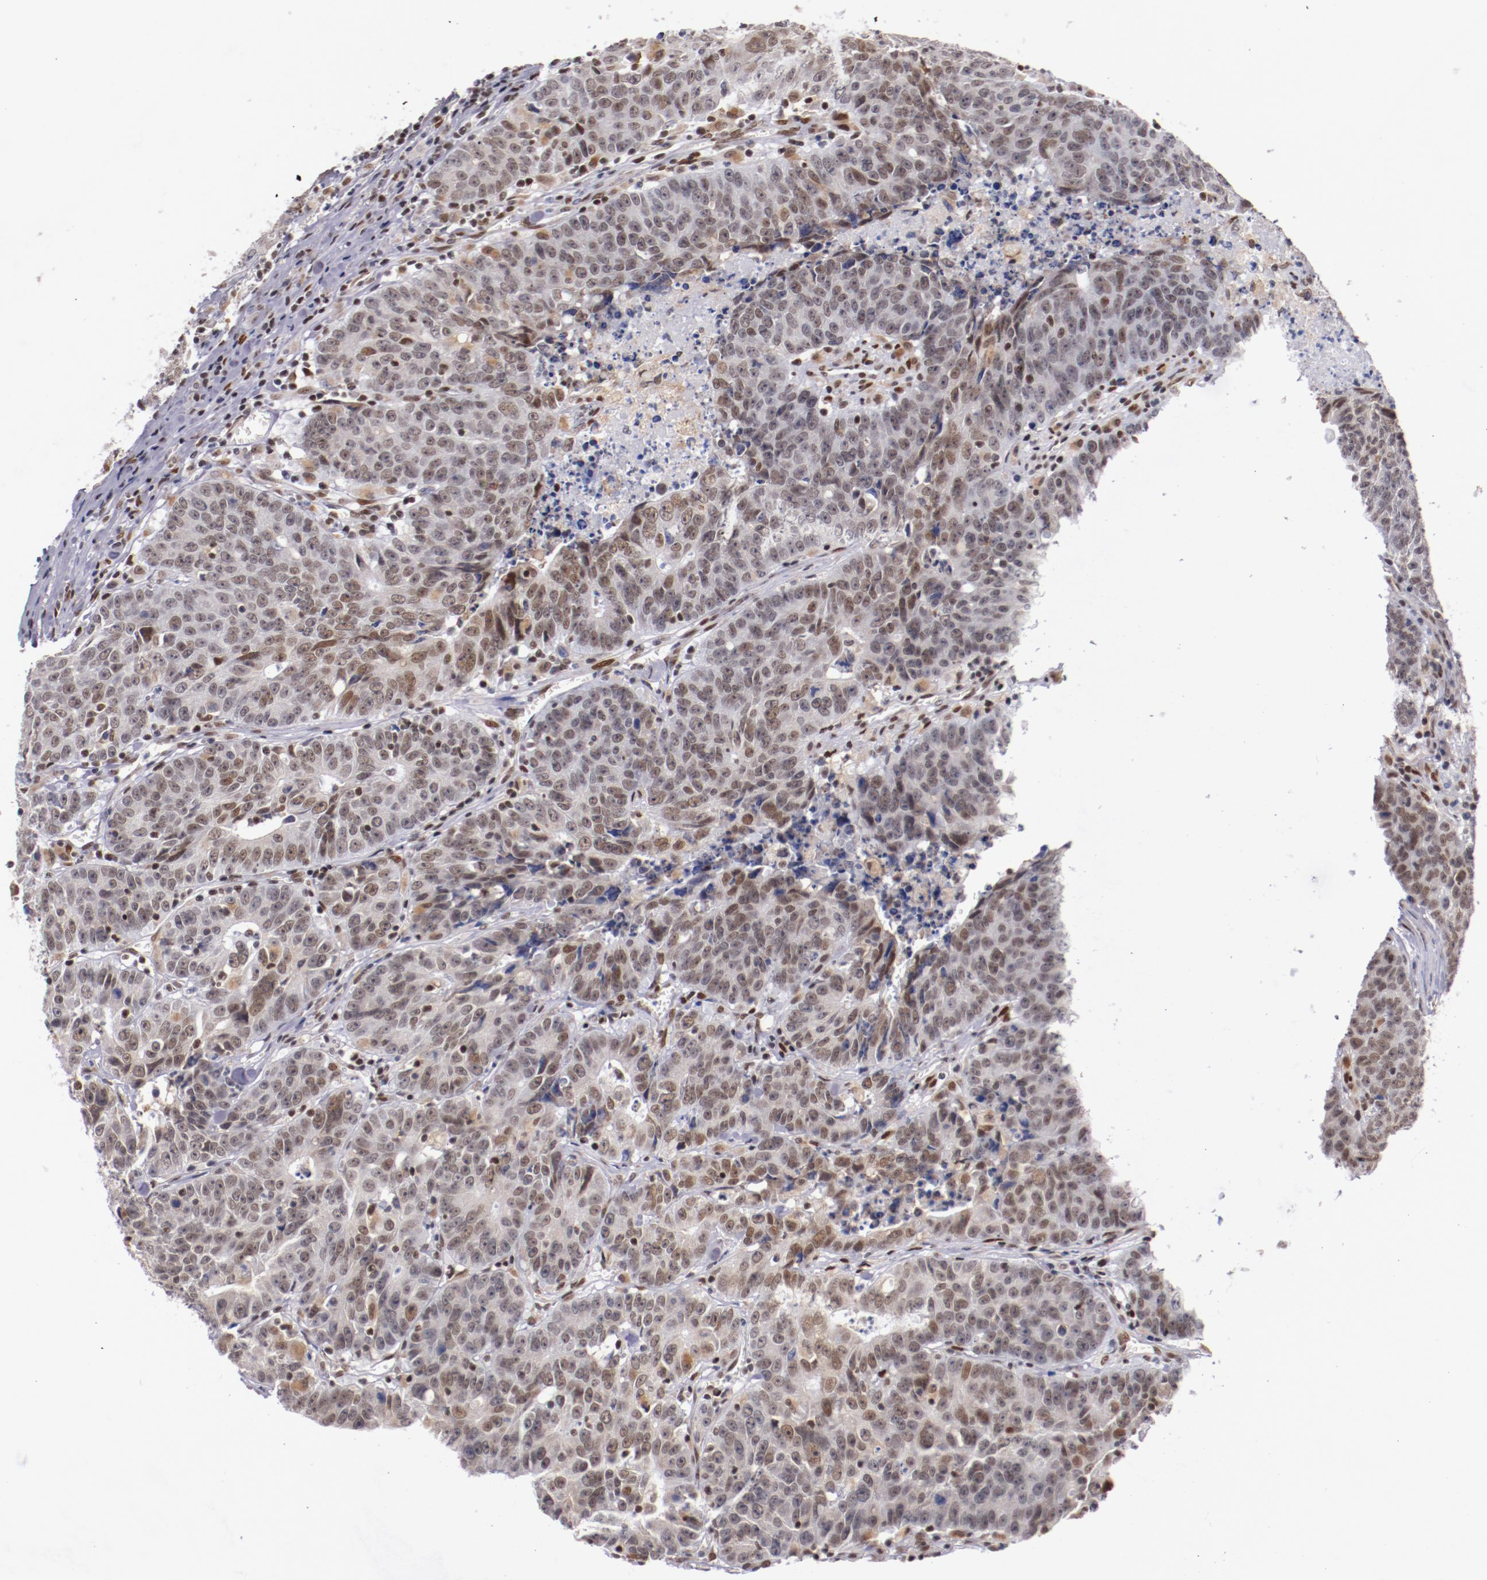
{"staining": {"intensity": "weak", "quantity": ">75%", "location": "nuclear"}, "tissue": "colorectal cancer", "cell_type": "Tumor cells", "image_type": "cancer", "snomed": [{"axis": "morphology", "description": "Adenocarcinoma, NOS"}, {"axis": "topography", "description": "Colon"}], "caption": "Colorectal cancer (adenocarcinoma) was stained to show a protein in brown. There is low levels of weak nuclear staining in approximately >75% of tumor cells.", "gene": "SRF", "patient": {"sex": "female", "age": 53}}